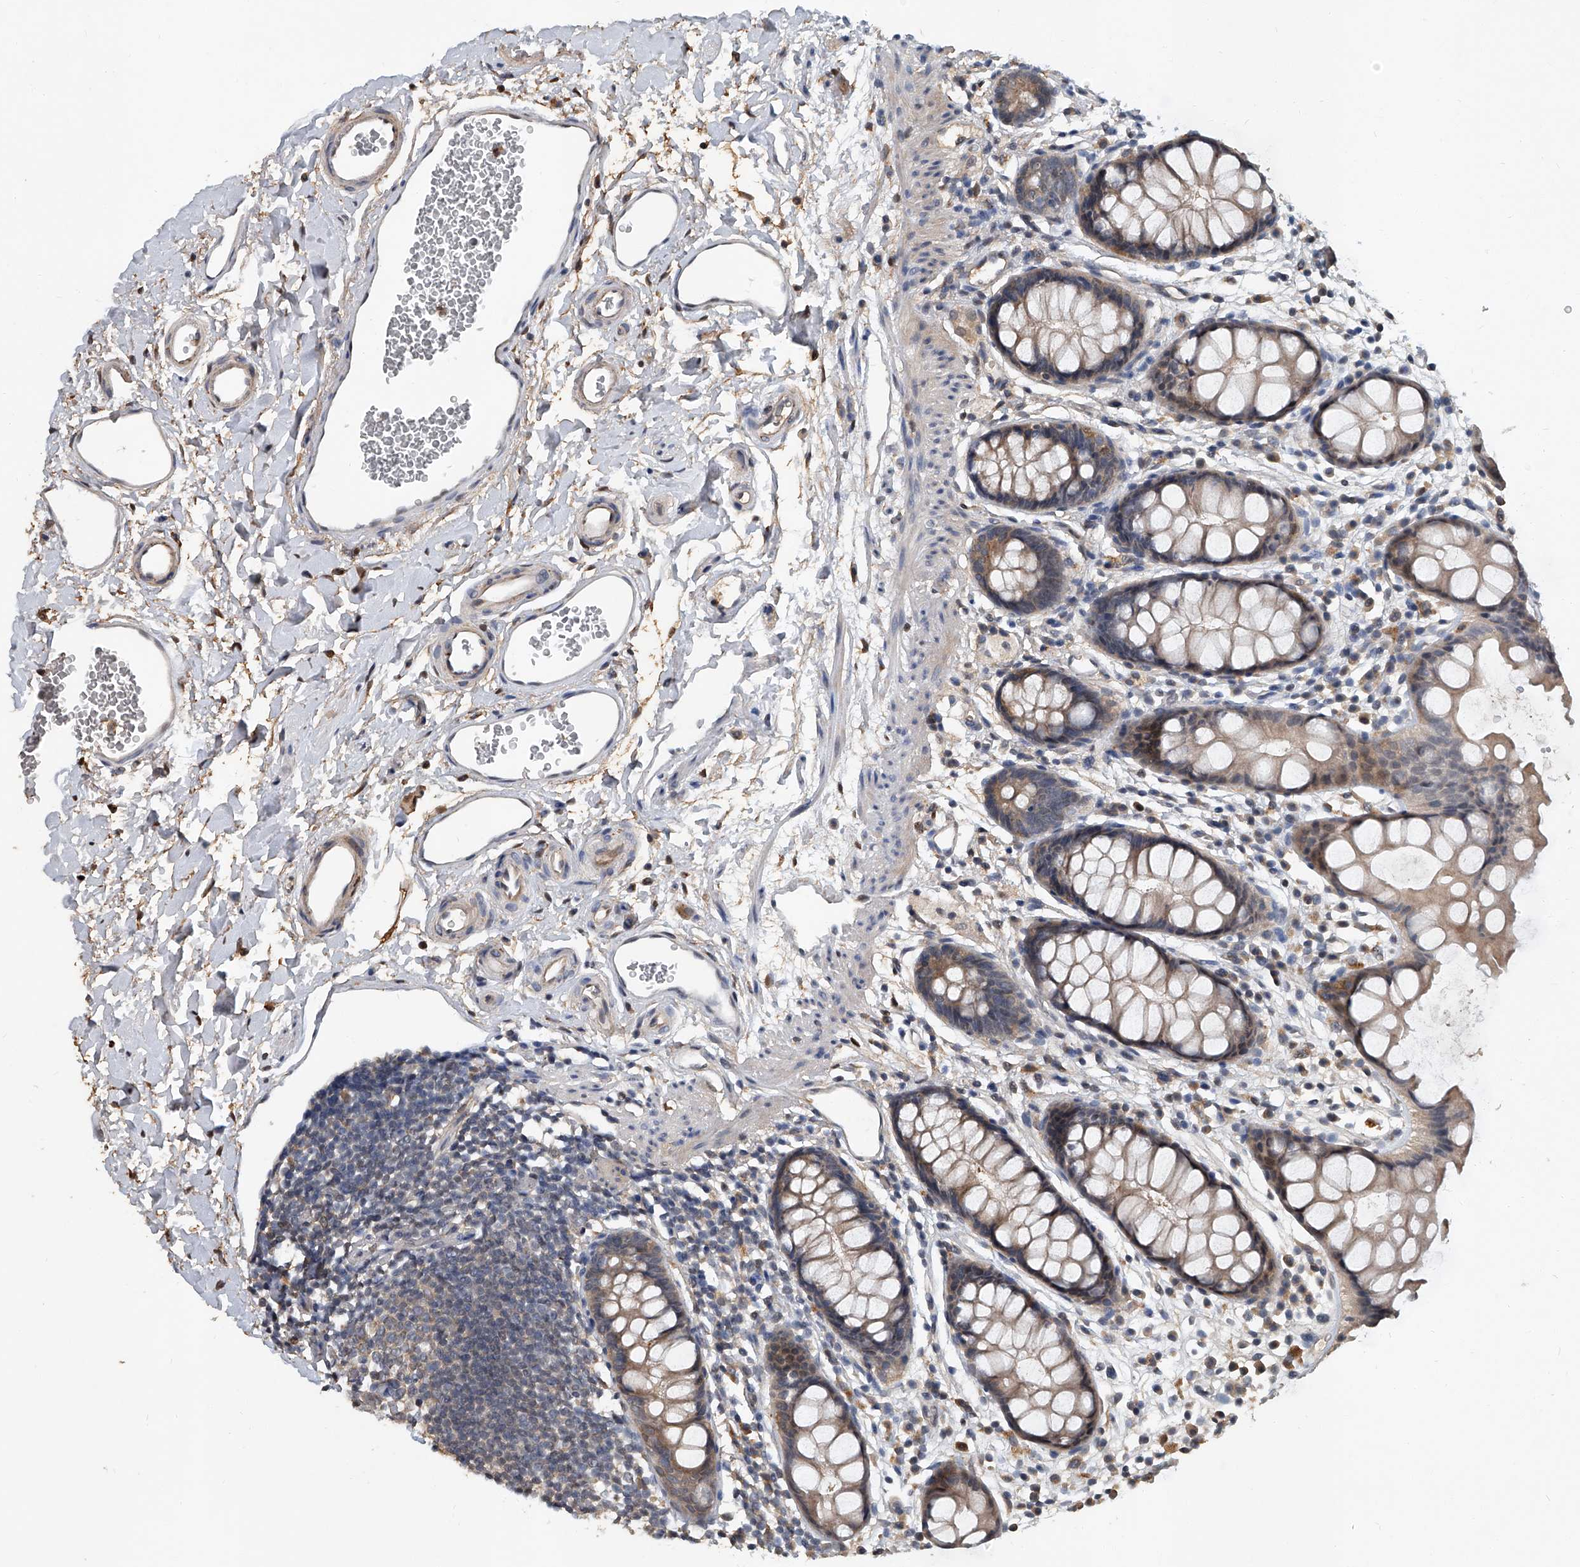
{"staining": {"intensity": "moderate", "quantity": ">75%", "location": "cytoplasmic/membranous"}, "tissue": "rectum", "cell_type": "Glandular cells", "image_type": "normal", "snomed": [{"axis": "morphology", "description": "Normal tissue, NOS"}, {"axis": "topography", "description": "Rectum"}], "caption": "The photomicrograph shows immunohistochemical staining of normal rectum. There is moderate cytoplasmic/membranous positivity is identified in approximately >75% of glandular cells. (DAB IHC, brown staining for protein, blue staining for nuclei).", "gene": "JAG2", "patient": {"sex": "female", "age": 65}}